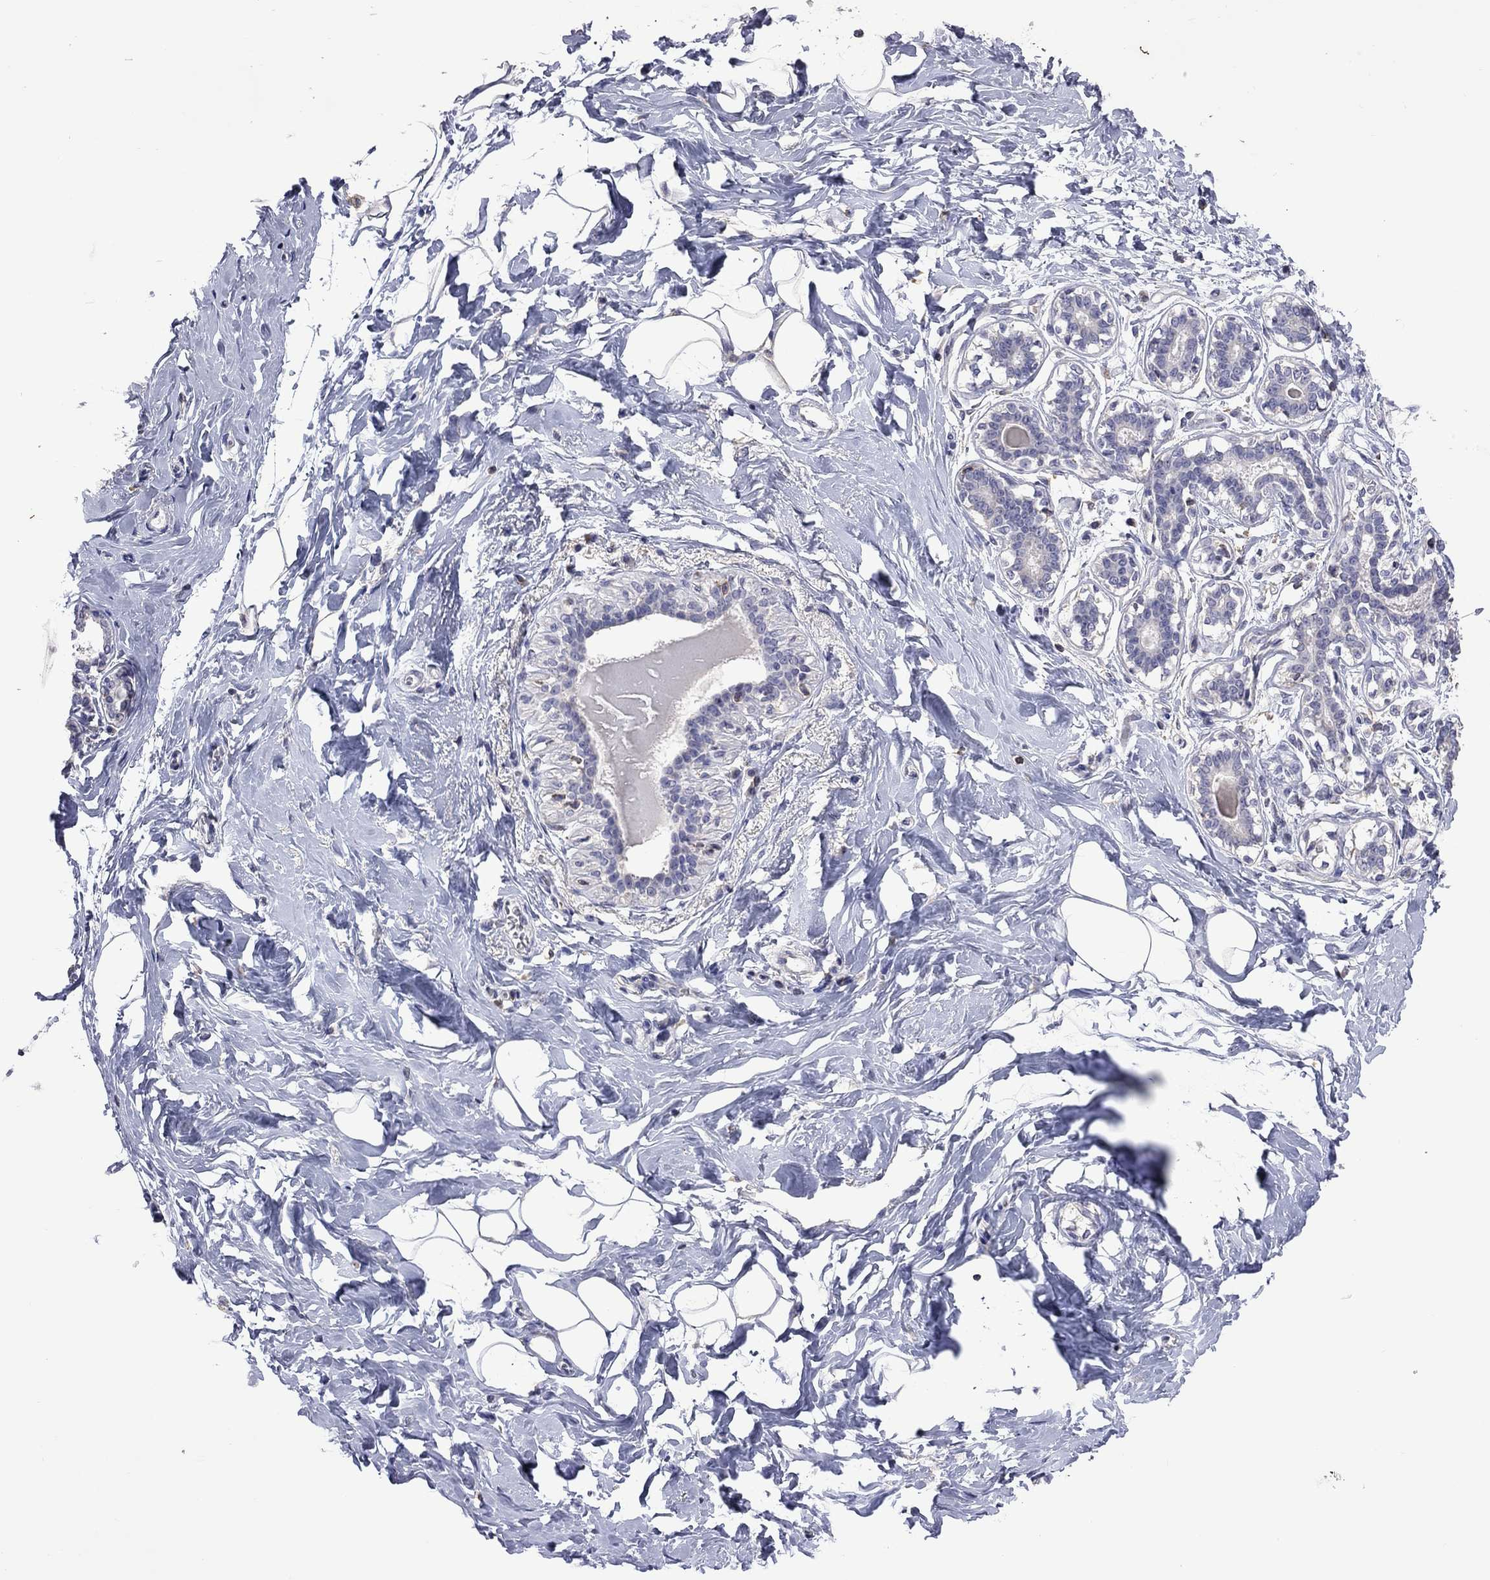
{"staining": {"intensity": "negative", "quantity": "none", "location": "none"}, "tissue": "breast", "cell_type": "Adipocytes", "image_type": "normal", "snomed": [{"axis": "morphology", "description": "Normal tissue, NOS"}, {"axis": "morphology", "description": "Lobular carcinoma, in situ"}, {"axis": "topography", "description": "Breast"}], "caption": "This photomicrograph is of unremarkable breast stained with IHC to label a protein in brown with the nuclei are counter-stained blue. There is no staining in adipocytes. (Immunohistochemistry (ihc), brightfield microscopy, high magnification).", "gene": "ENSG00000288520", "patient": {"sex": "female", "age": 35}}